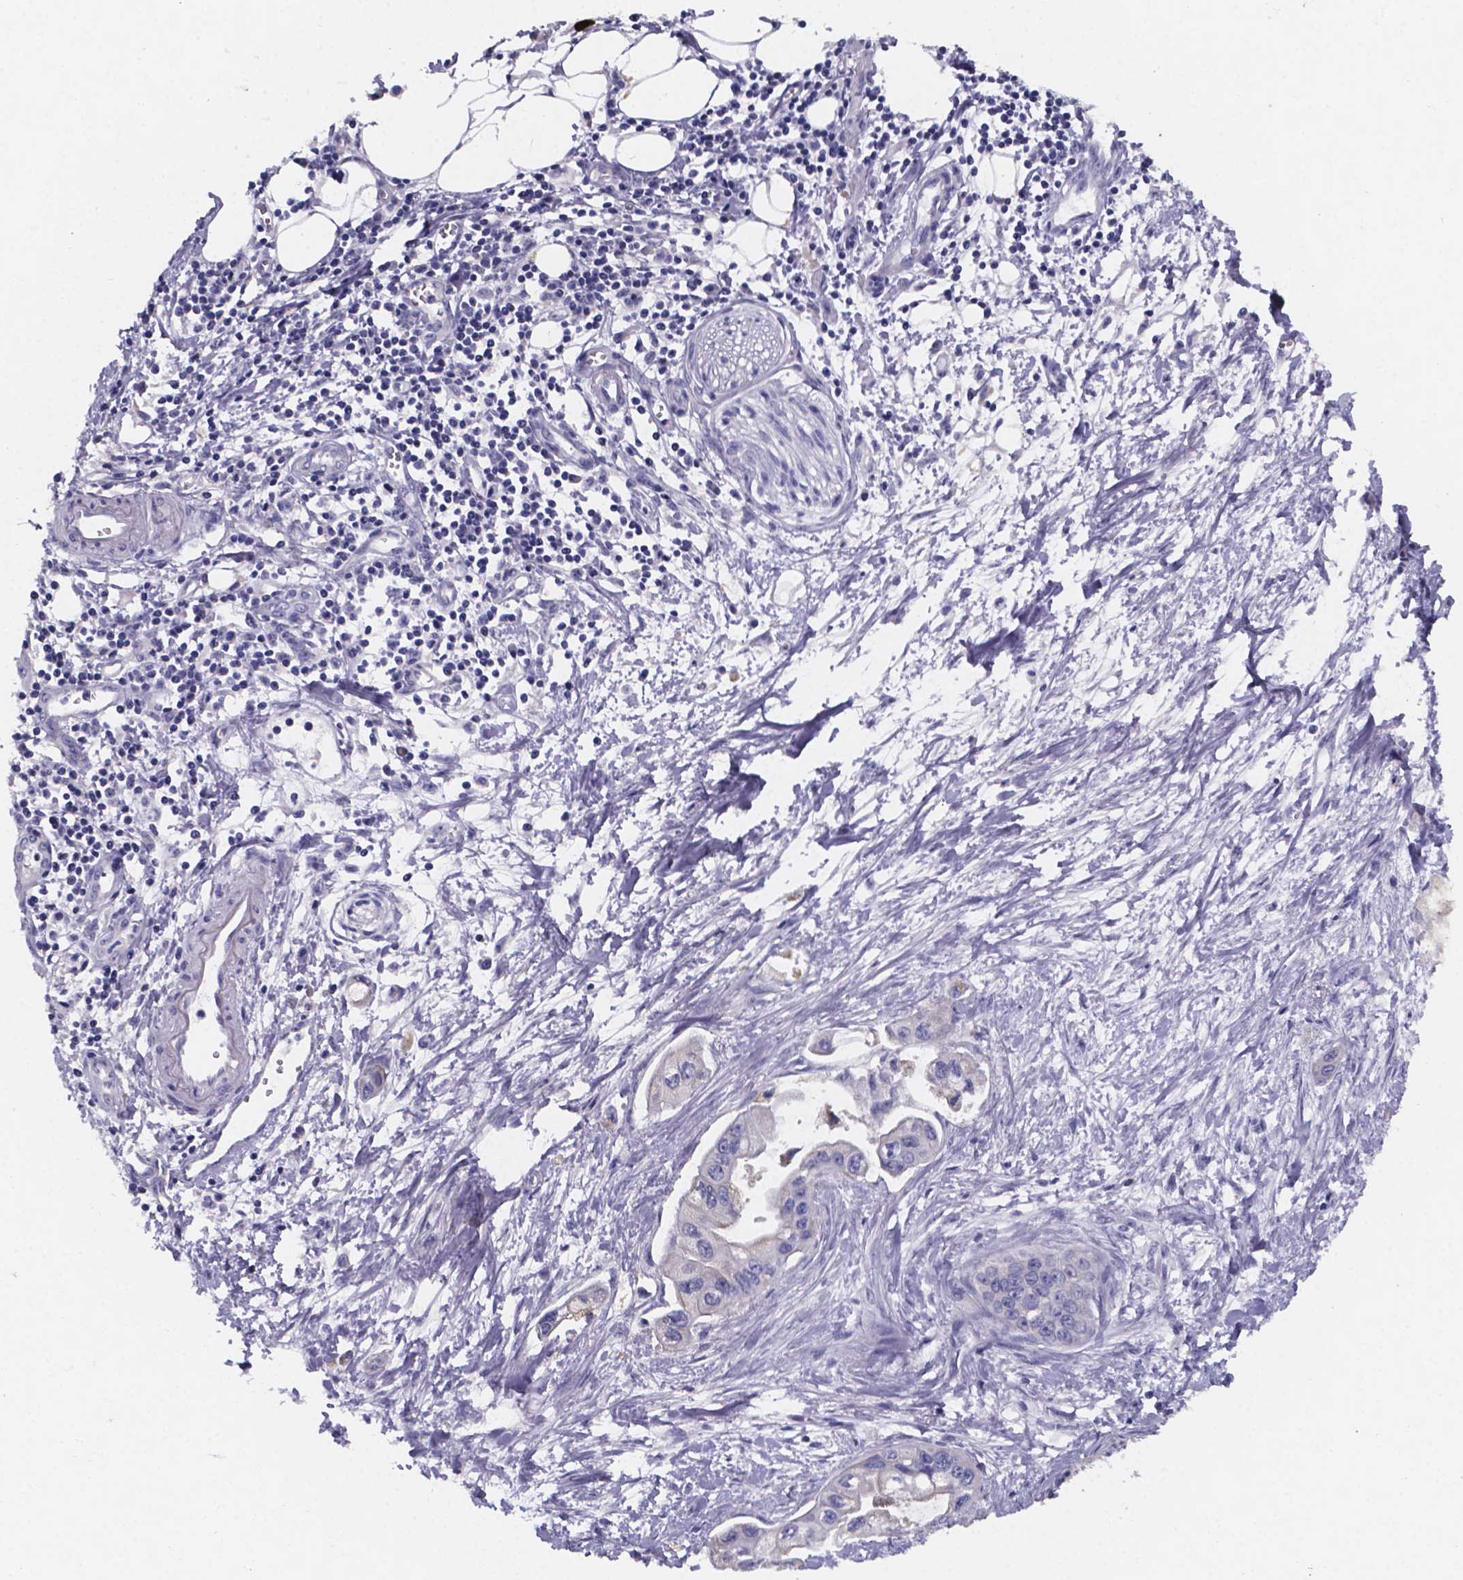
{"staining": {"intensity": "negative", "quantity": "none", "location": "none"}, "tissue": "pancreatic cancer", "cell_type": "Tumor cells", "image_type": "cancer", "snomed": [{"axis": "morphology", "description": "Adenocarcinoma, NOS"}, {"axis": "topography", "description": "Pancreas"}], "caption": "This histopathology image is of adenocarcinoma (pancreatic) stained with immunohistochemistry to label a protein in brown with the nuclei are counter-stained blue. There is no staining in tumor cells.", "gene": "PAH", "patient": {"sex": "male", "age": 60}}